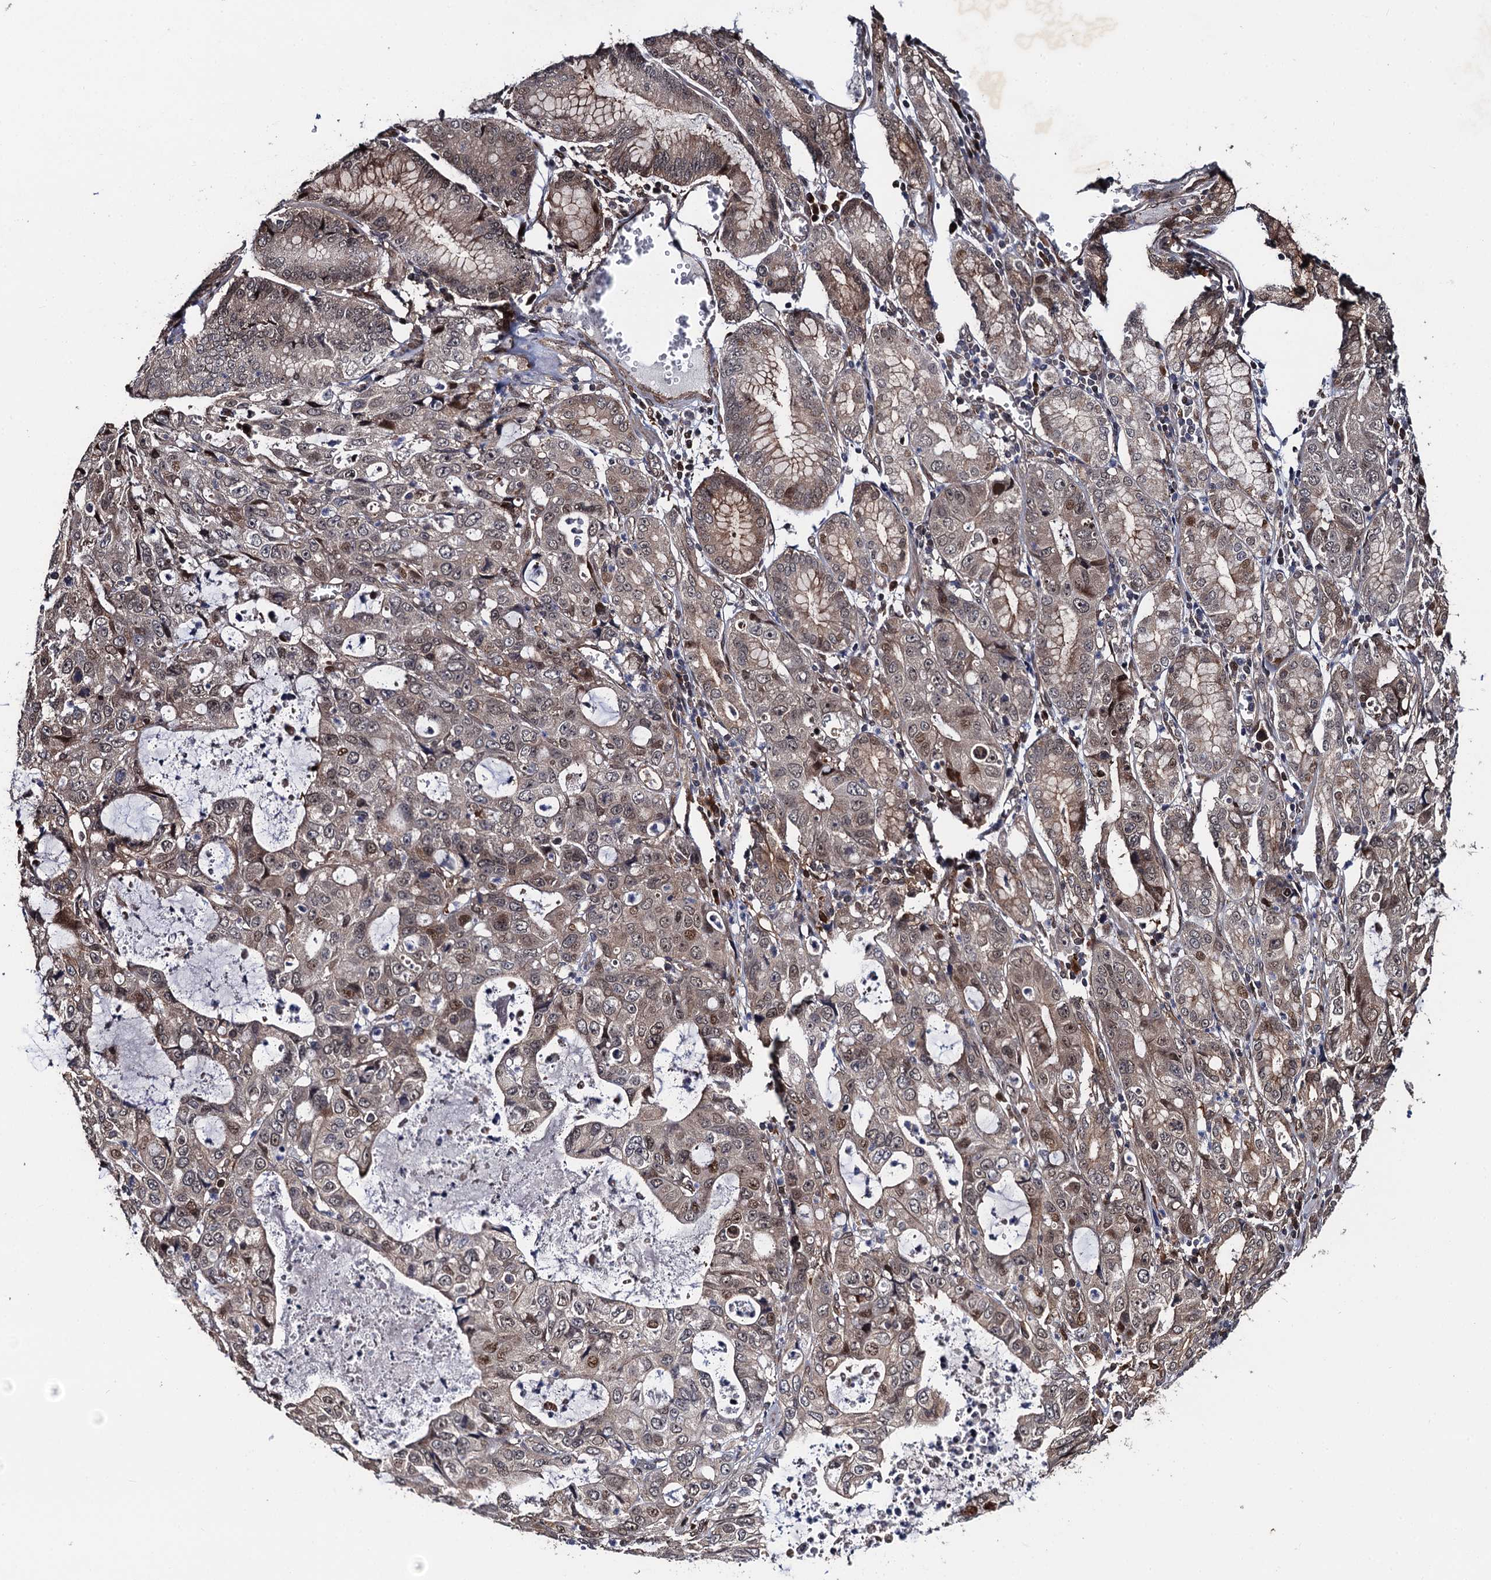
{"staining": {"intensity": "moderate", "quantity": "<25%", "location": "cytoplasmic/membranous,nuclear"}, "tissue": "stomach cancer", "cell_type": "Tumor cells", "image_type": "cancer", "snomed": [{"axis": "morphology", "description": "Adenocarcinoma, NOS"}, {"axis": "topography", "description": "Stomach, lower"}], "caption": "IHC histopathology image of neoplastic tissue: adenocarcinoma (stomach) stained using IHC reveals low levels of moderate protein expression localized specifically in the cytoplasmic/membranous and nuclear of tumor cells, appearing as a cytoplasmic/membranous and nuclear brown color.", "gene": "CDC23", "patient": {"sex": "female", "age": 43}}